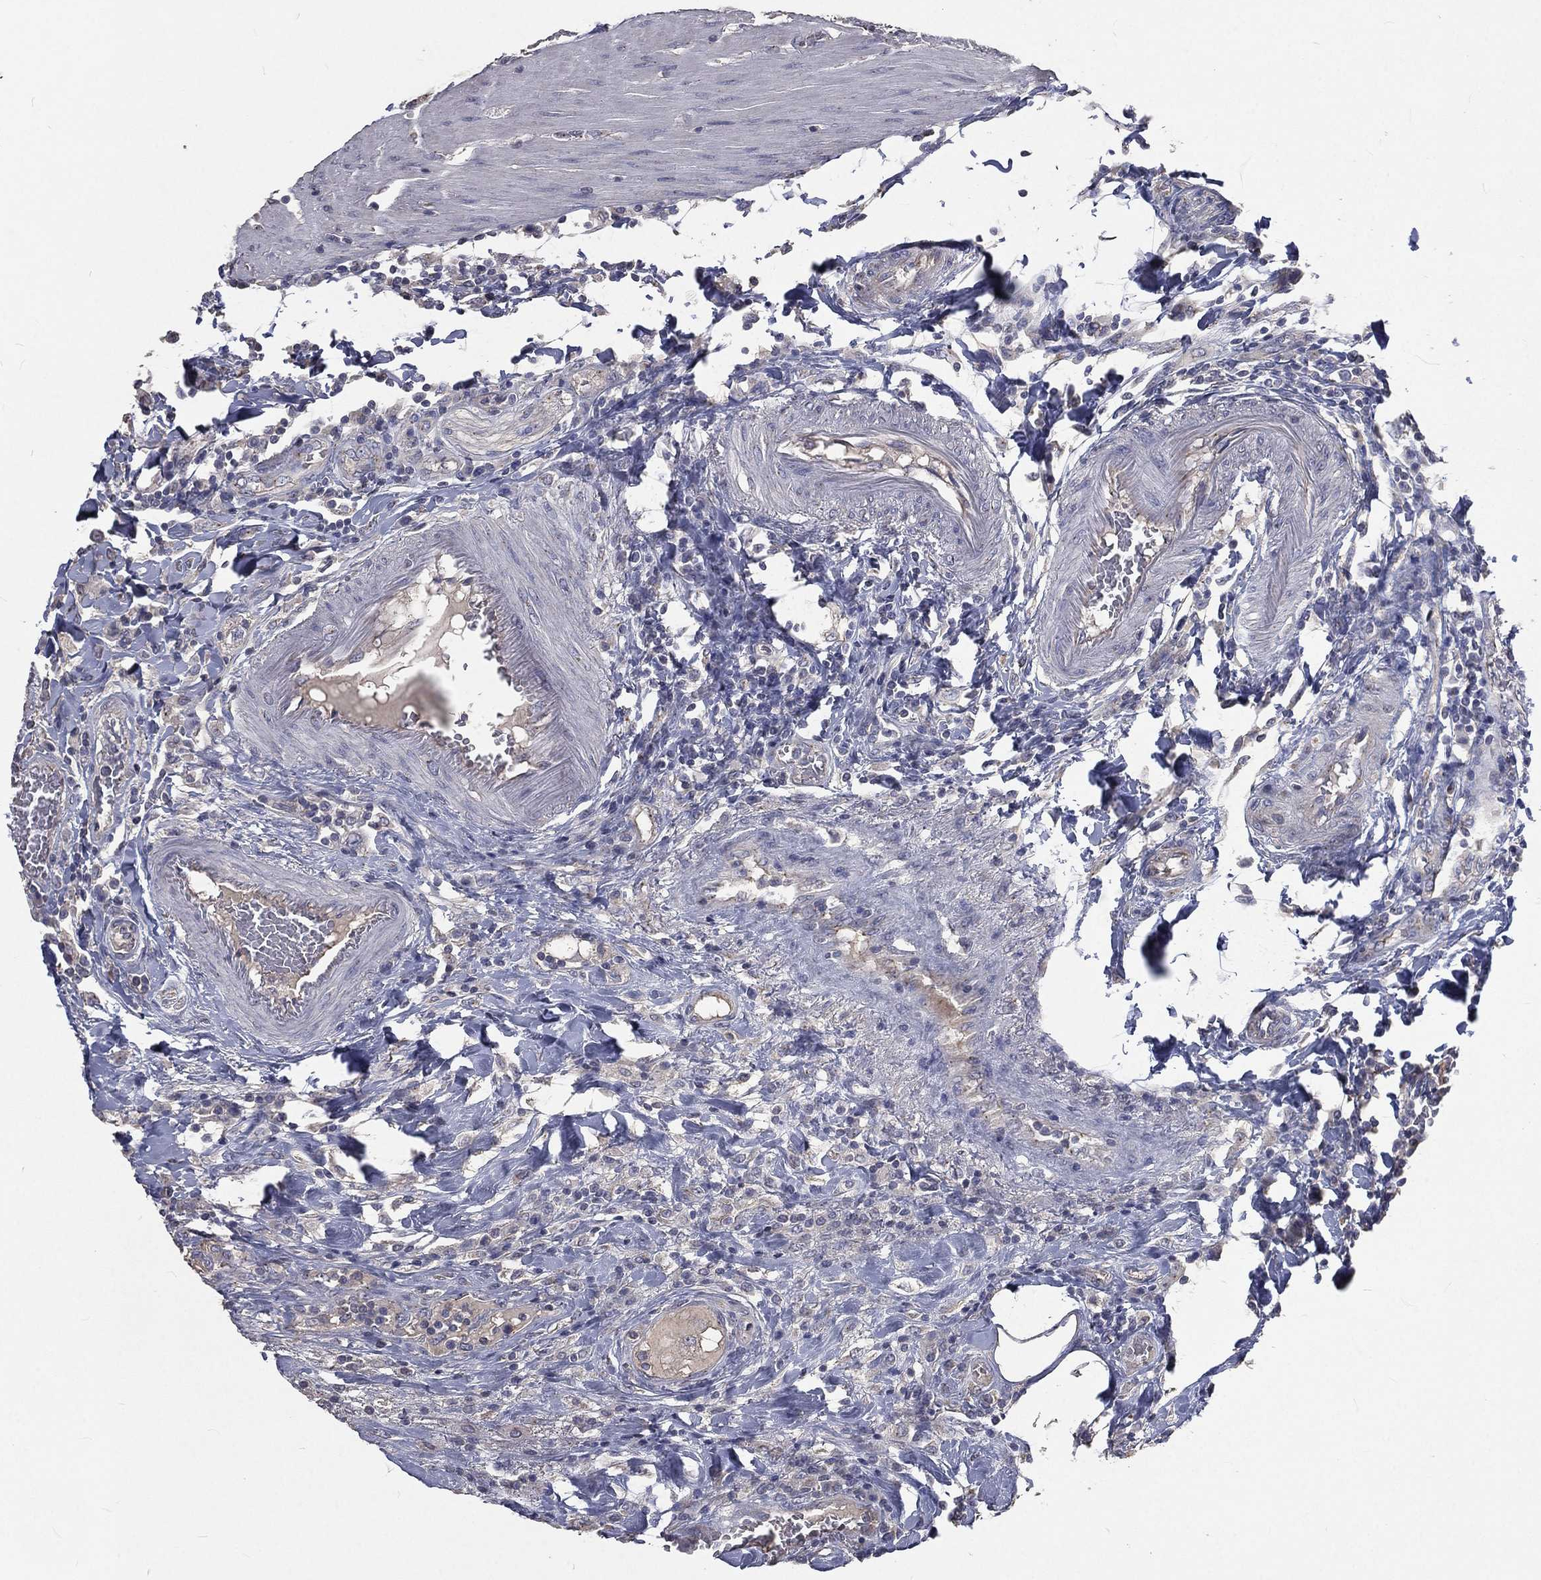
{"staining": {"intensity": "negative", "quantity": "none", "location": "none"}, "tissue": "colorectal cancer", "cell_type": "Tumor cells", "image_type": "cancer", "snomed": [{"axis": "morphology", "description": "Adenocarcinoma, NOS"}, {"axis": "topography", "description": "Colon"}], "caption": "Immunohistochemistry (IHC) image of human colorectal cancer stained for a protein (brown), which shows no positivity in tumor cells. (DAB (3,3'-diaminobenzidine) immunohistochemistry, high magnification).", "gene": "CROCC", "patient": {"sex": "female", "age": 48}}